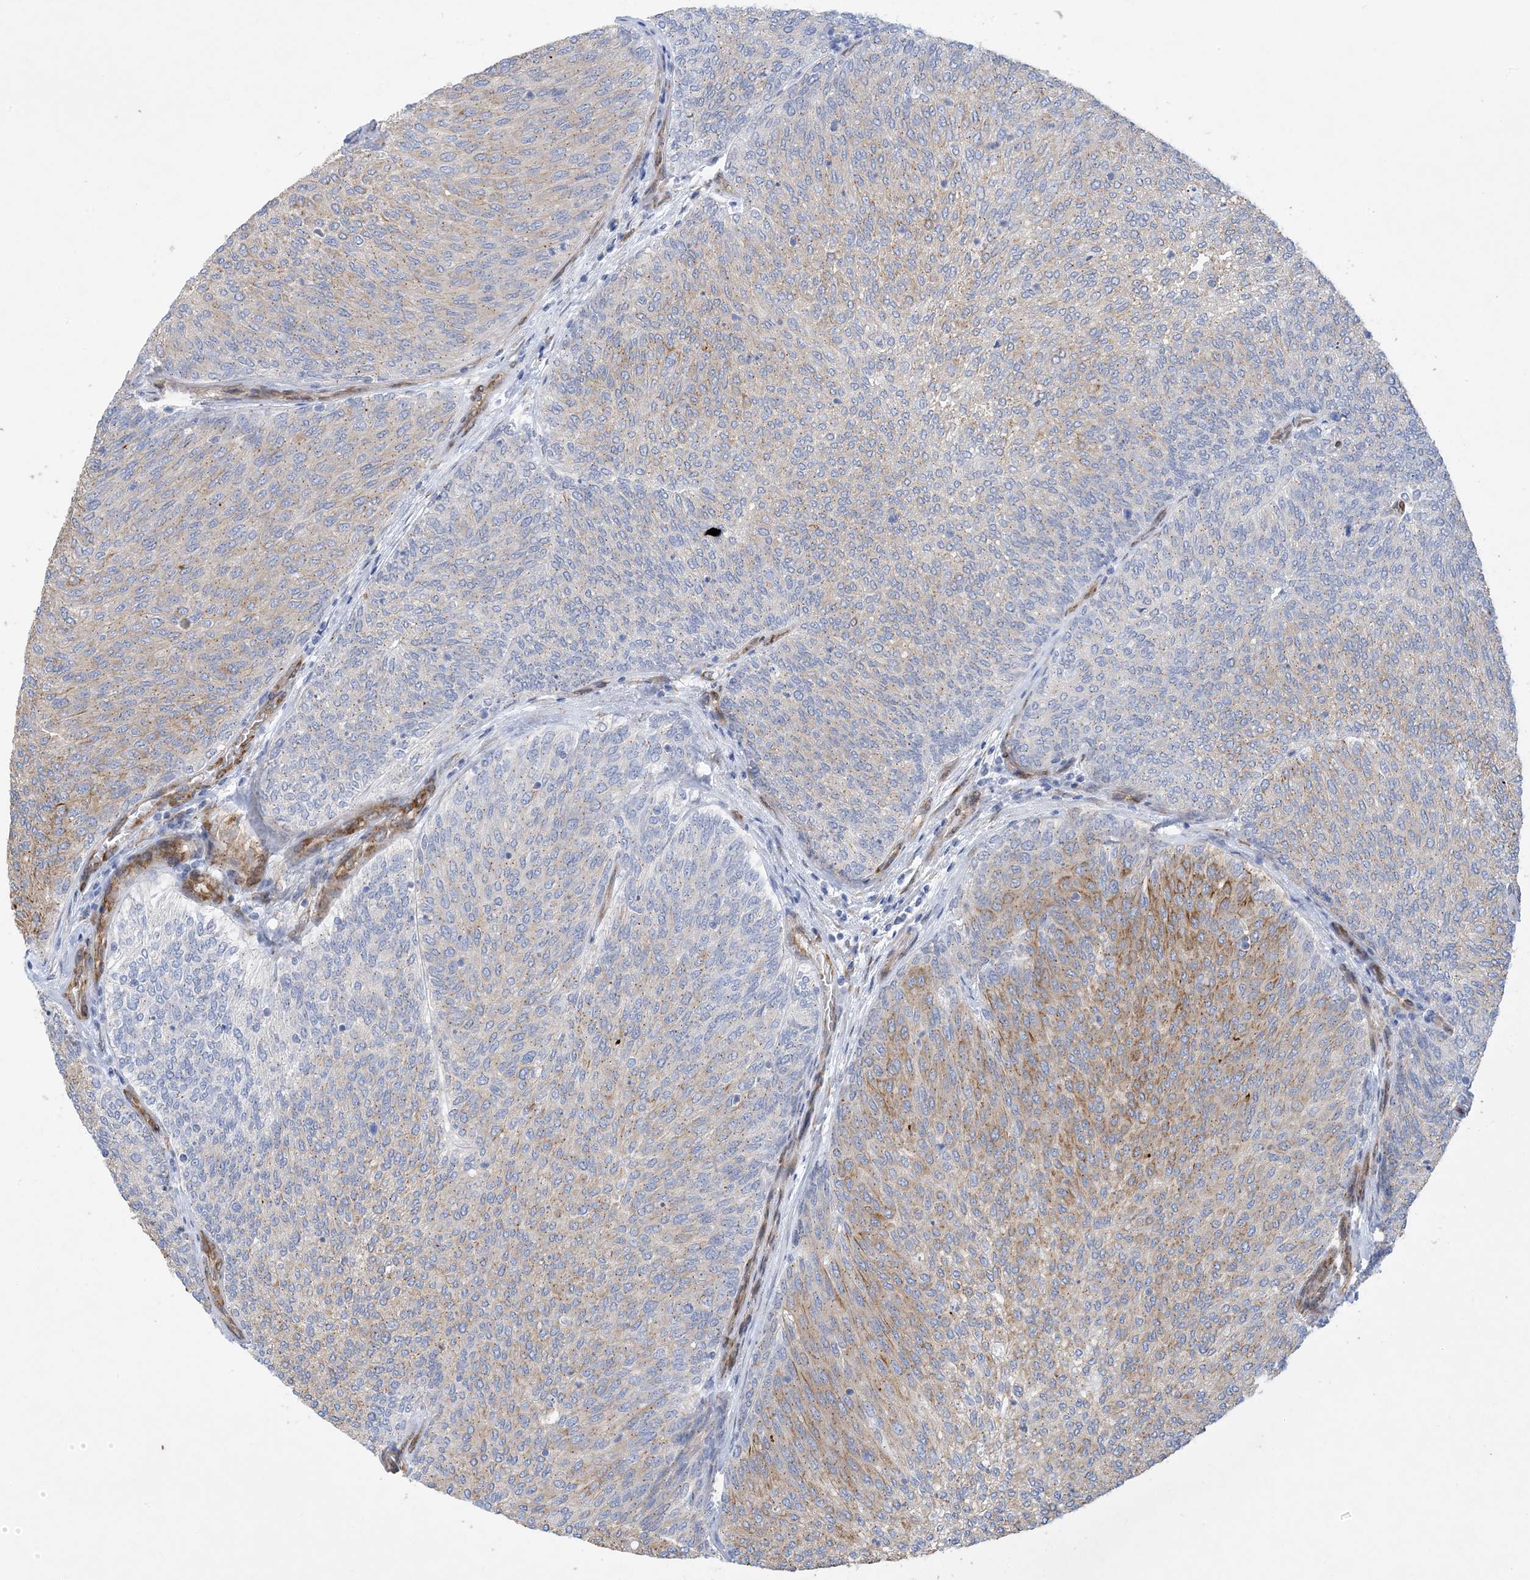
{"staining": {"intensity": "moderate", "quantity": "25%-75%", "location": "cytoplasmic/membranous"}, "tissue": "urothelial cancer", "cell_type": "Tumor cells", "image_type": "cancer", "snomed": [{"axis": "morphology", "description": "Urothelial carcinoma, Low grade"}, {"axis": "topography", "description": "Urinary bladder"}], "caption": "Protein staining displays moderate cytoplasmic/membranous expression in approximately 25%-75% of tumor cells in urothelial cancer.", "gene": "RBMS3", "patient": {"sex": "female", "age": 79}}